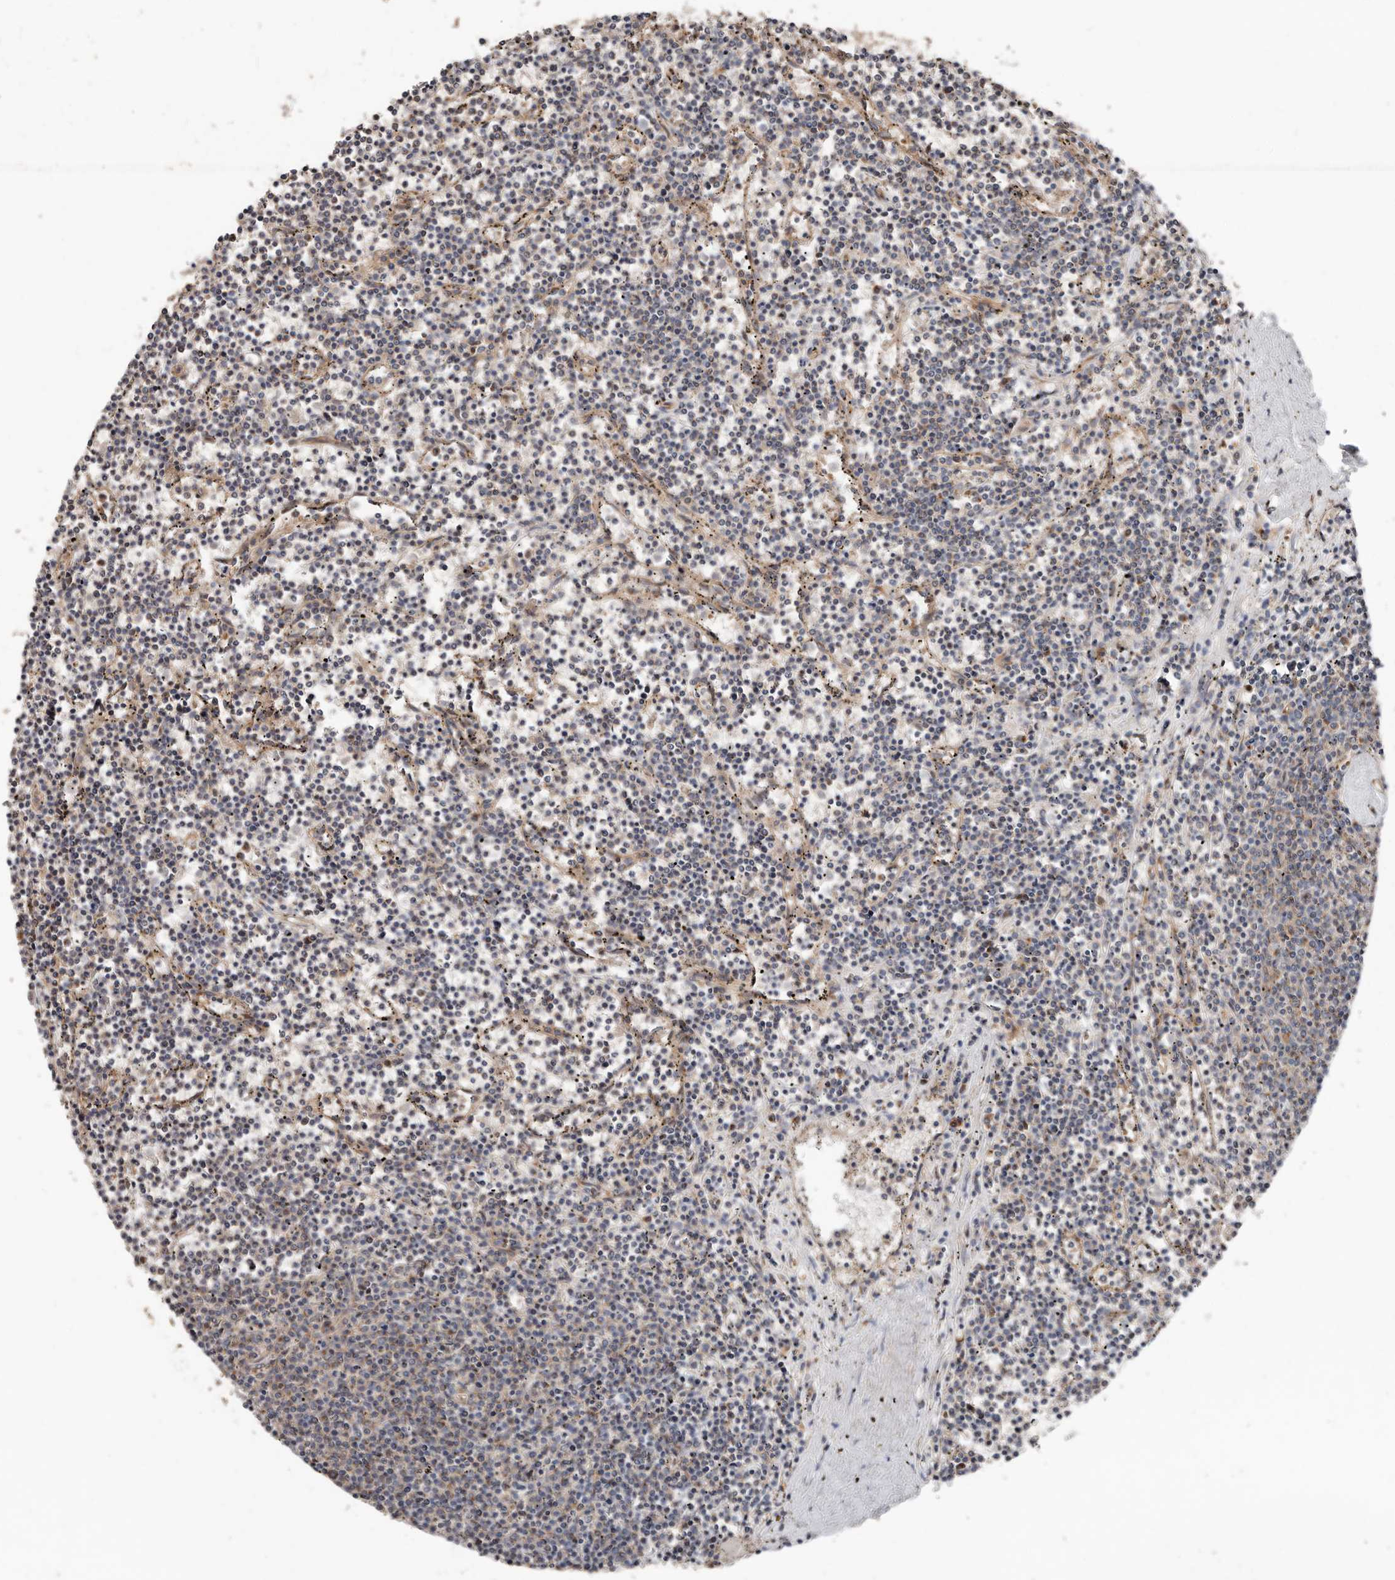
{"staining": {"intensity": "weak", "quantity": "<25%", "location": "cytoplasmic/membranous"}, "tissue": "lymphoma", "cell_type": "Tumor cells", "image_type": "cancer", "snomed": [{"axis": "morphology", "description": "Malignant lymphoma, non-Hodgkin's type, Low grade"}, {"axis": "topography", "description": "Spleen"}], "caption": "Image shows no significant protein expression in tumor cells of lymphoma. Nuclei are stained in blue.", "gene": "COG1", "patient": {"sex": "female", "age": 50}}